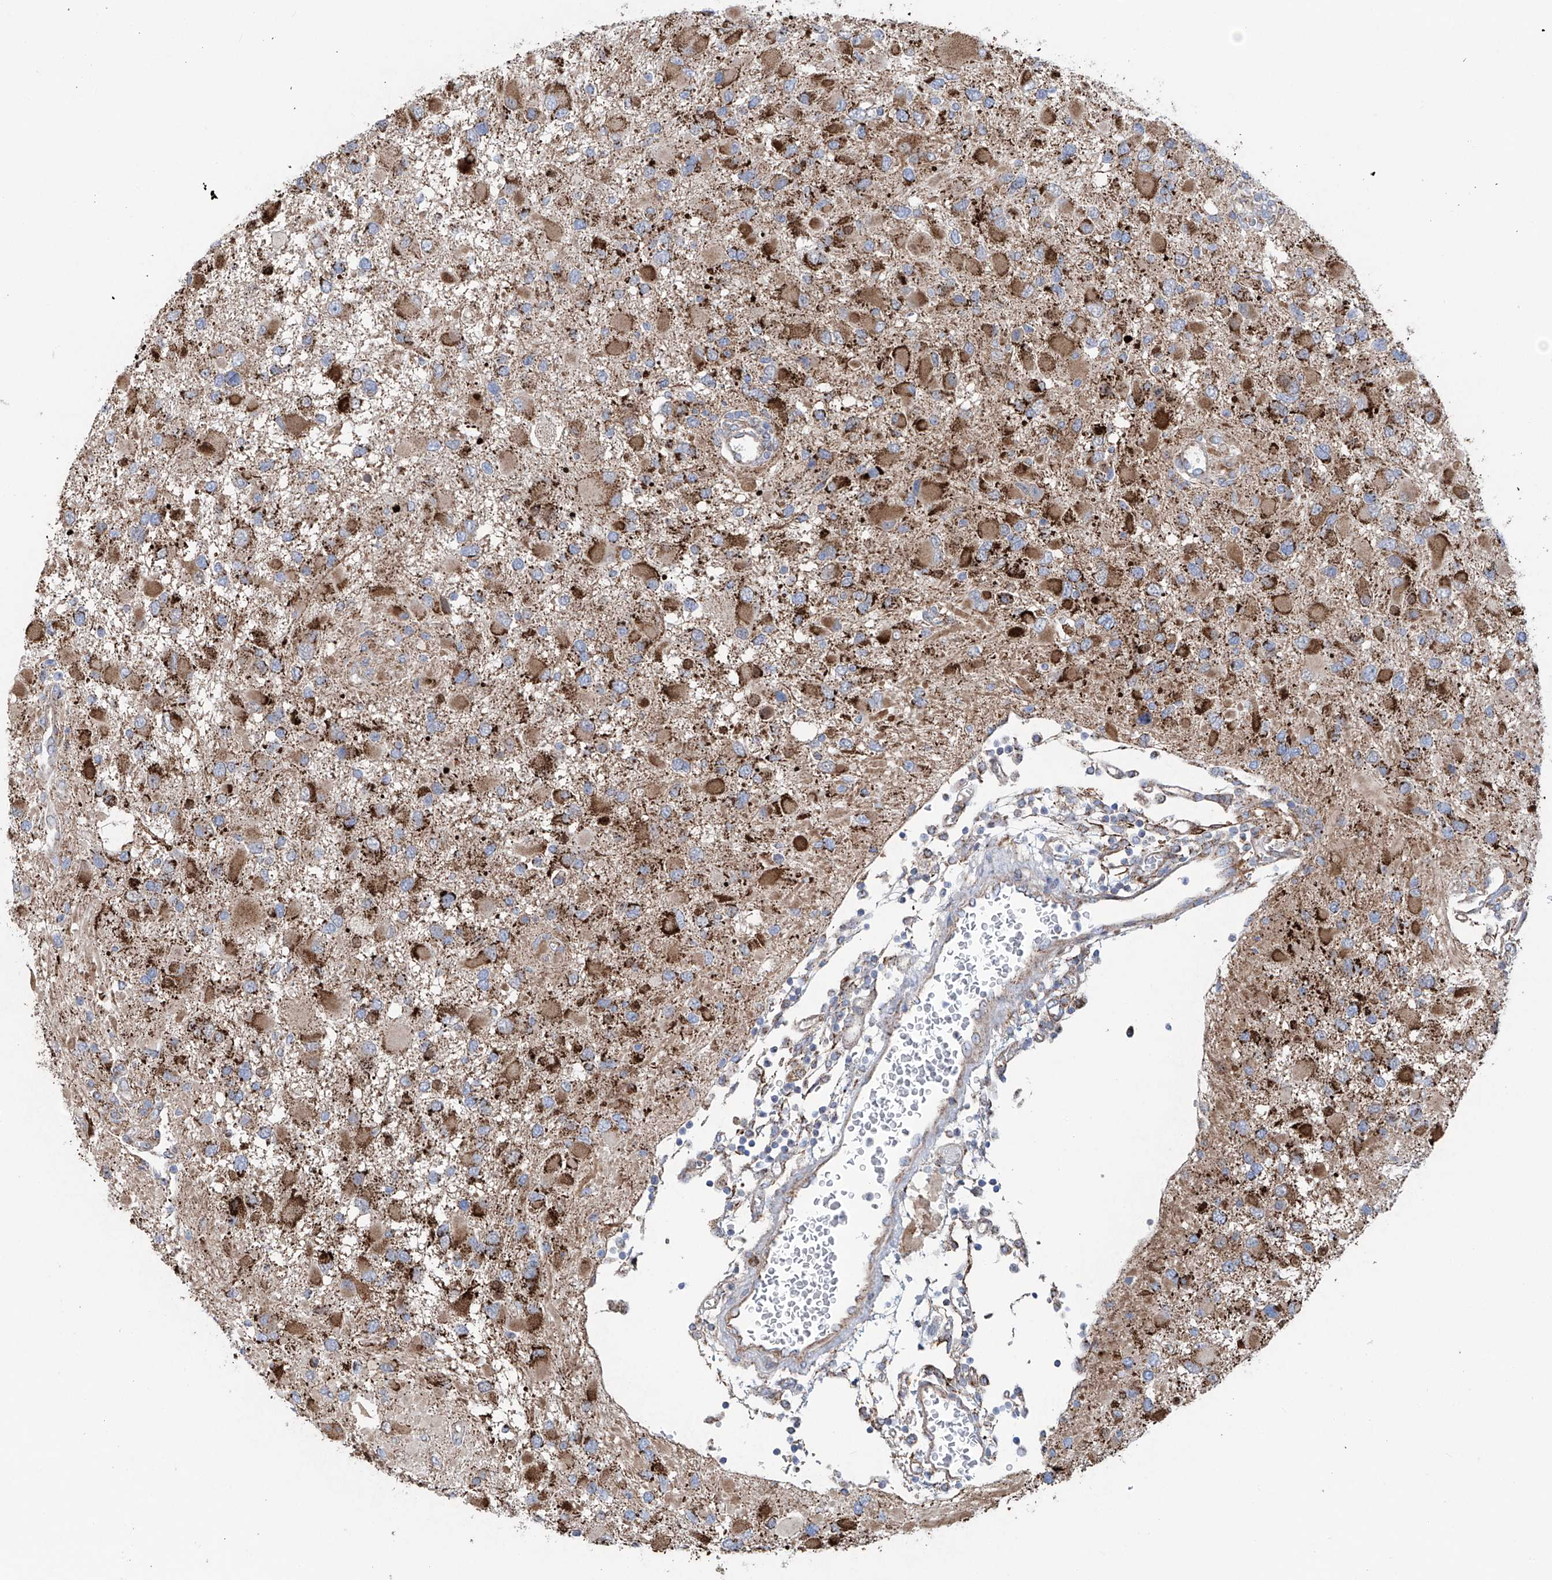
{"staining": {"intensity": "moderate", "quantity": ">75%", "location": "cytoplasmic/membranous"}, "tissue": "glioma", "cell_type": "Tumor cells", "image_type": "cancer", "snomed": [{"axis": "morphology", "description": "Glioma, malignant, High grade"}, {"axis": "topography", "description": "Brain"}], "caption": "IHC (DAB) staining of glioma reveals moderate cytoplasmic/membranous protein expression in approximately >75% of tumor cells. (DAB (3,3'-diaminobenzidine) = brown stain, brightfield microscopy at high magnification).", "gene": "ALDH6A1", "patient": {"sex": "male", "age": 53}}